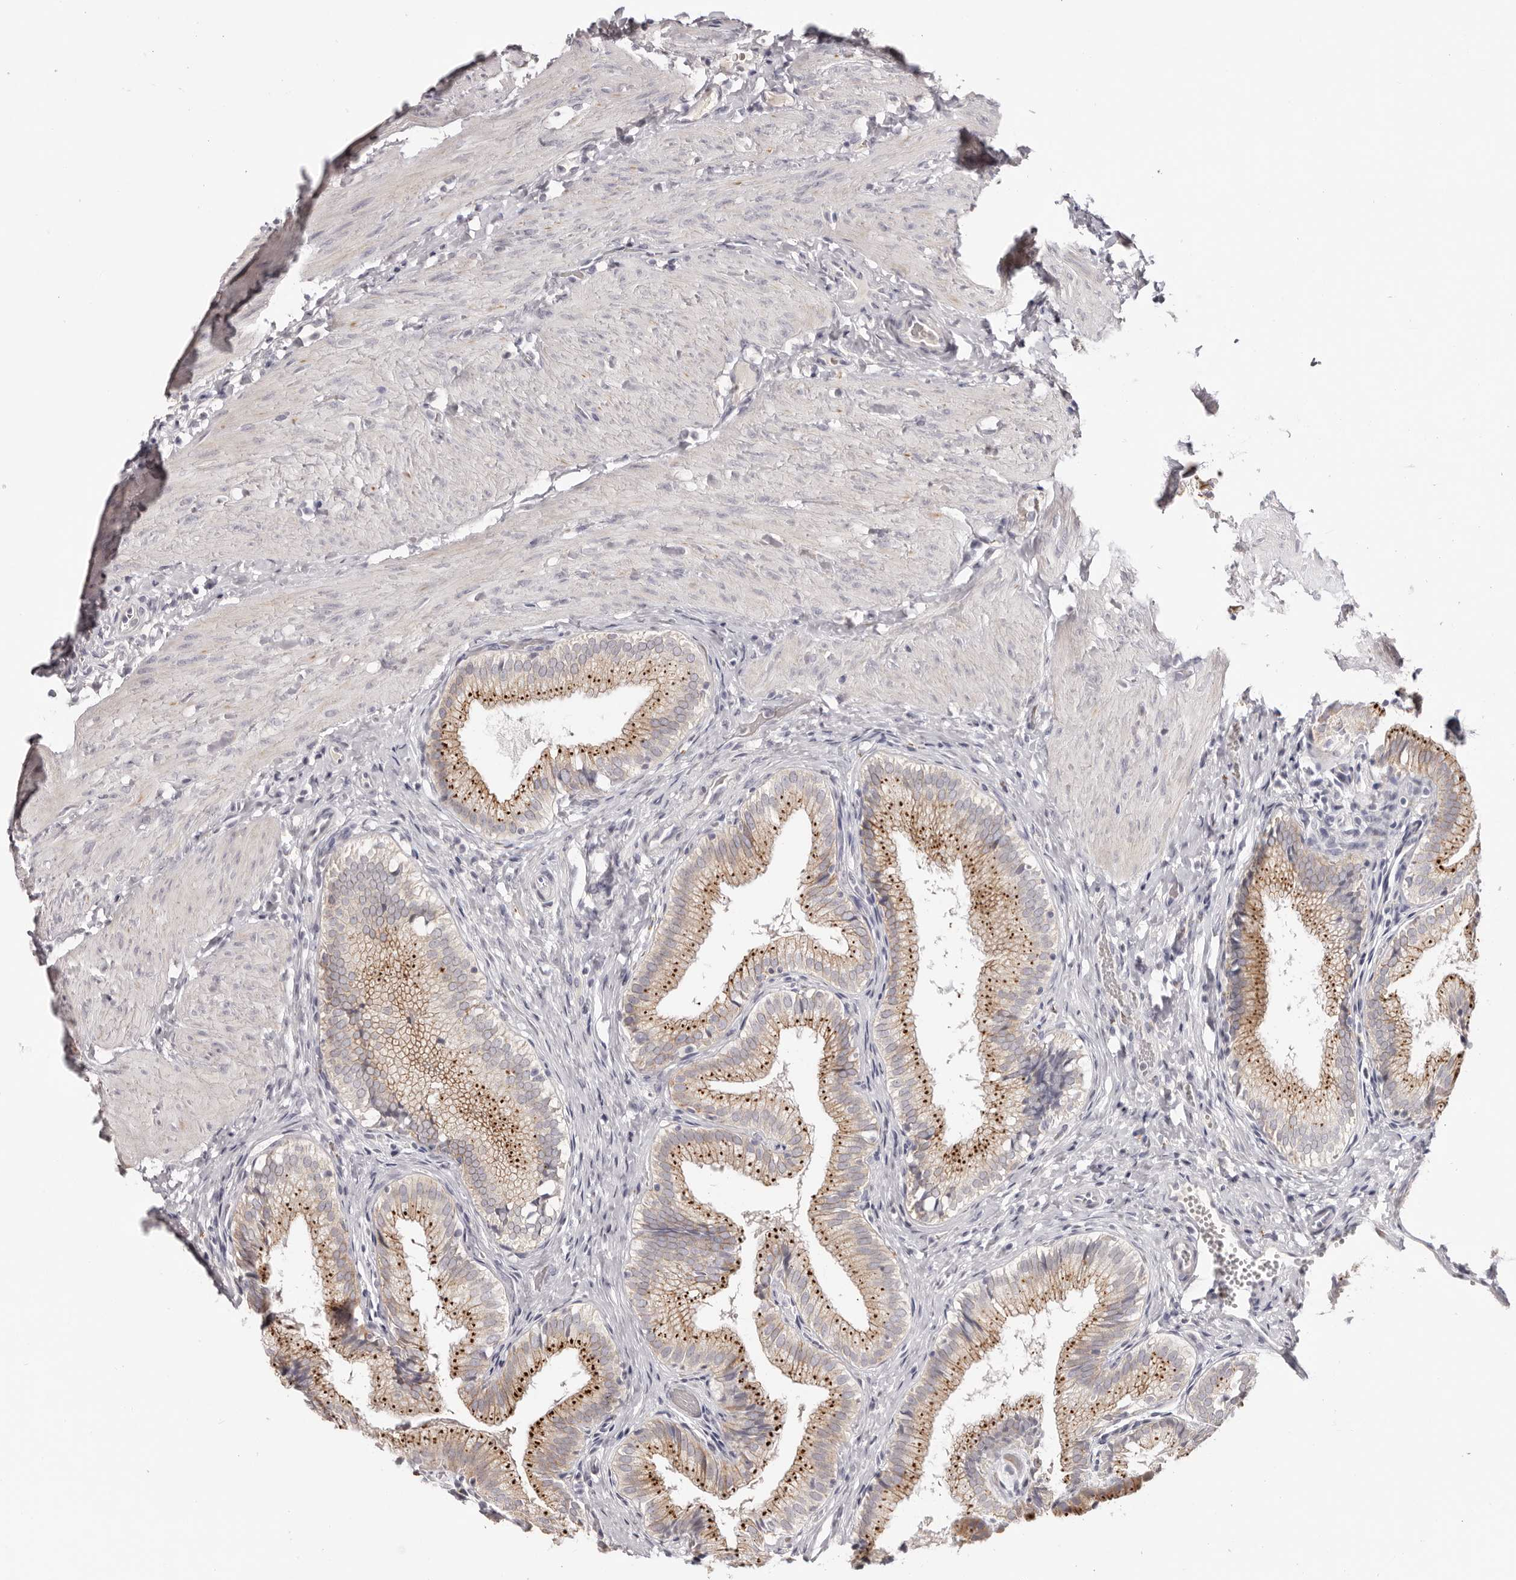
{"staining": {"intensity": "moderate", "quantity": "25%-75%", "location": "cytoplasmic/membranous"}, "tissue": "gallbladder", "cell_type": "Glandular cells", "image_type": "normal", "snomed": [{"axis": "morphology", "description": "Normal tissue, NOS"}, {"axis": "topography", "description": "Gallbladder"}], "caption": "An IHC image of normal tissue is shown. Protein staining in brown labels moderate cytoplasmic/membranous positivity in gallbladder within glandular cells.", "gene": "PCDHB6", "patient": {"sex": "female", "age": 30}}